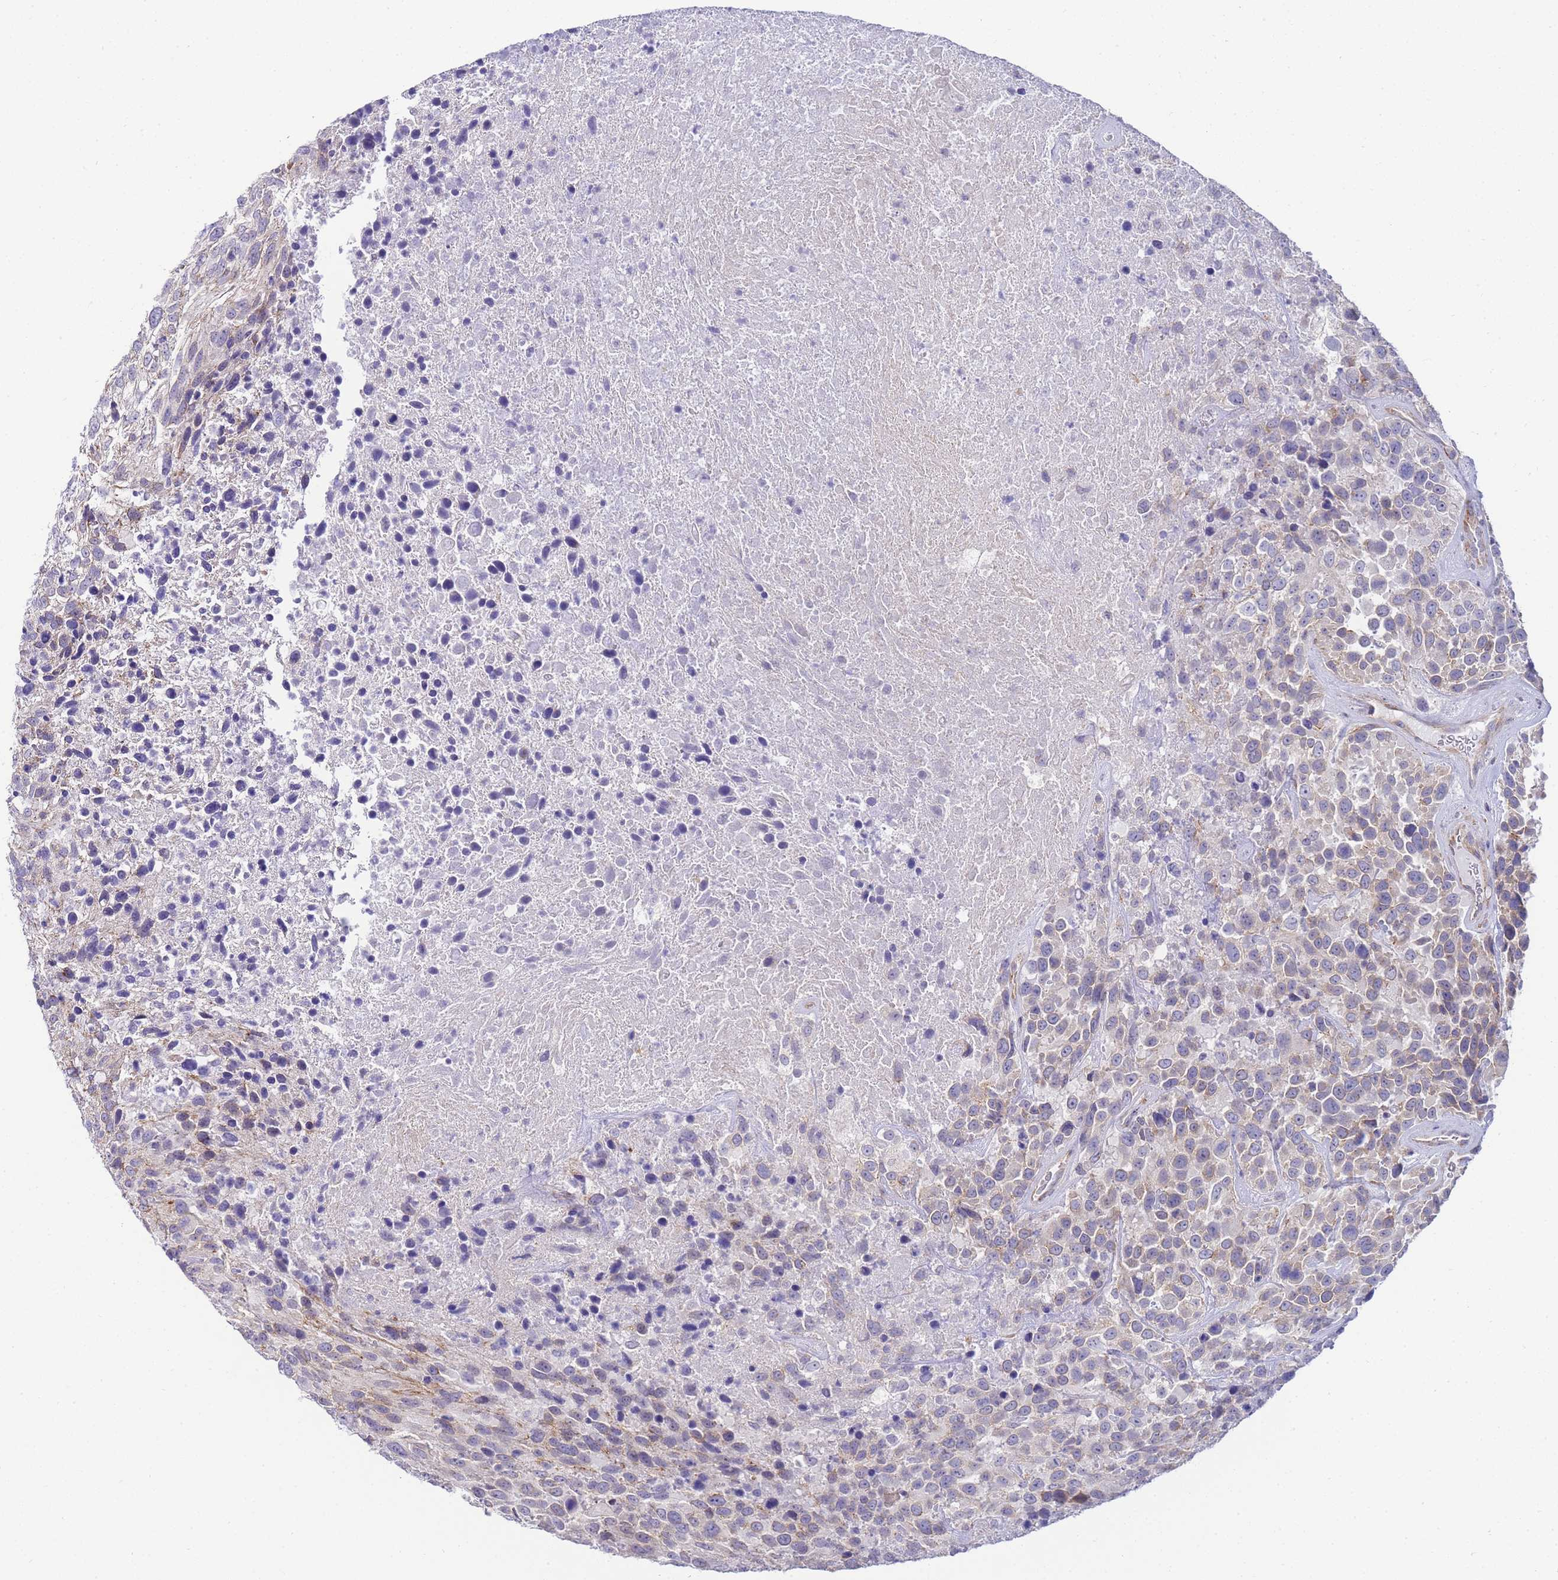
{"staining": {"intensity": "weak", "quantity": "<25%", "location": "cytoplasmic/membranous"}, "tissue": "urothelial cancer", "cell_type": "Tumor cells", "image_type": "cancer", "snomed": [{"axis": "morphology", "description": "Urothelial carcinoma, High grade"}, {"axis": "topography", "description": "Urinary bladder"}], "caption": "IHC histopathology image of human urothelial cancer stained for a protein (brown), which demonstrates no positivity in tumor cells.", "gene": "PDCD7", "patient": {"sex": "female", "age": 70}}